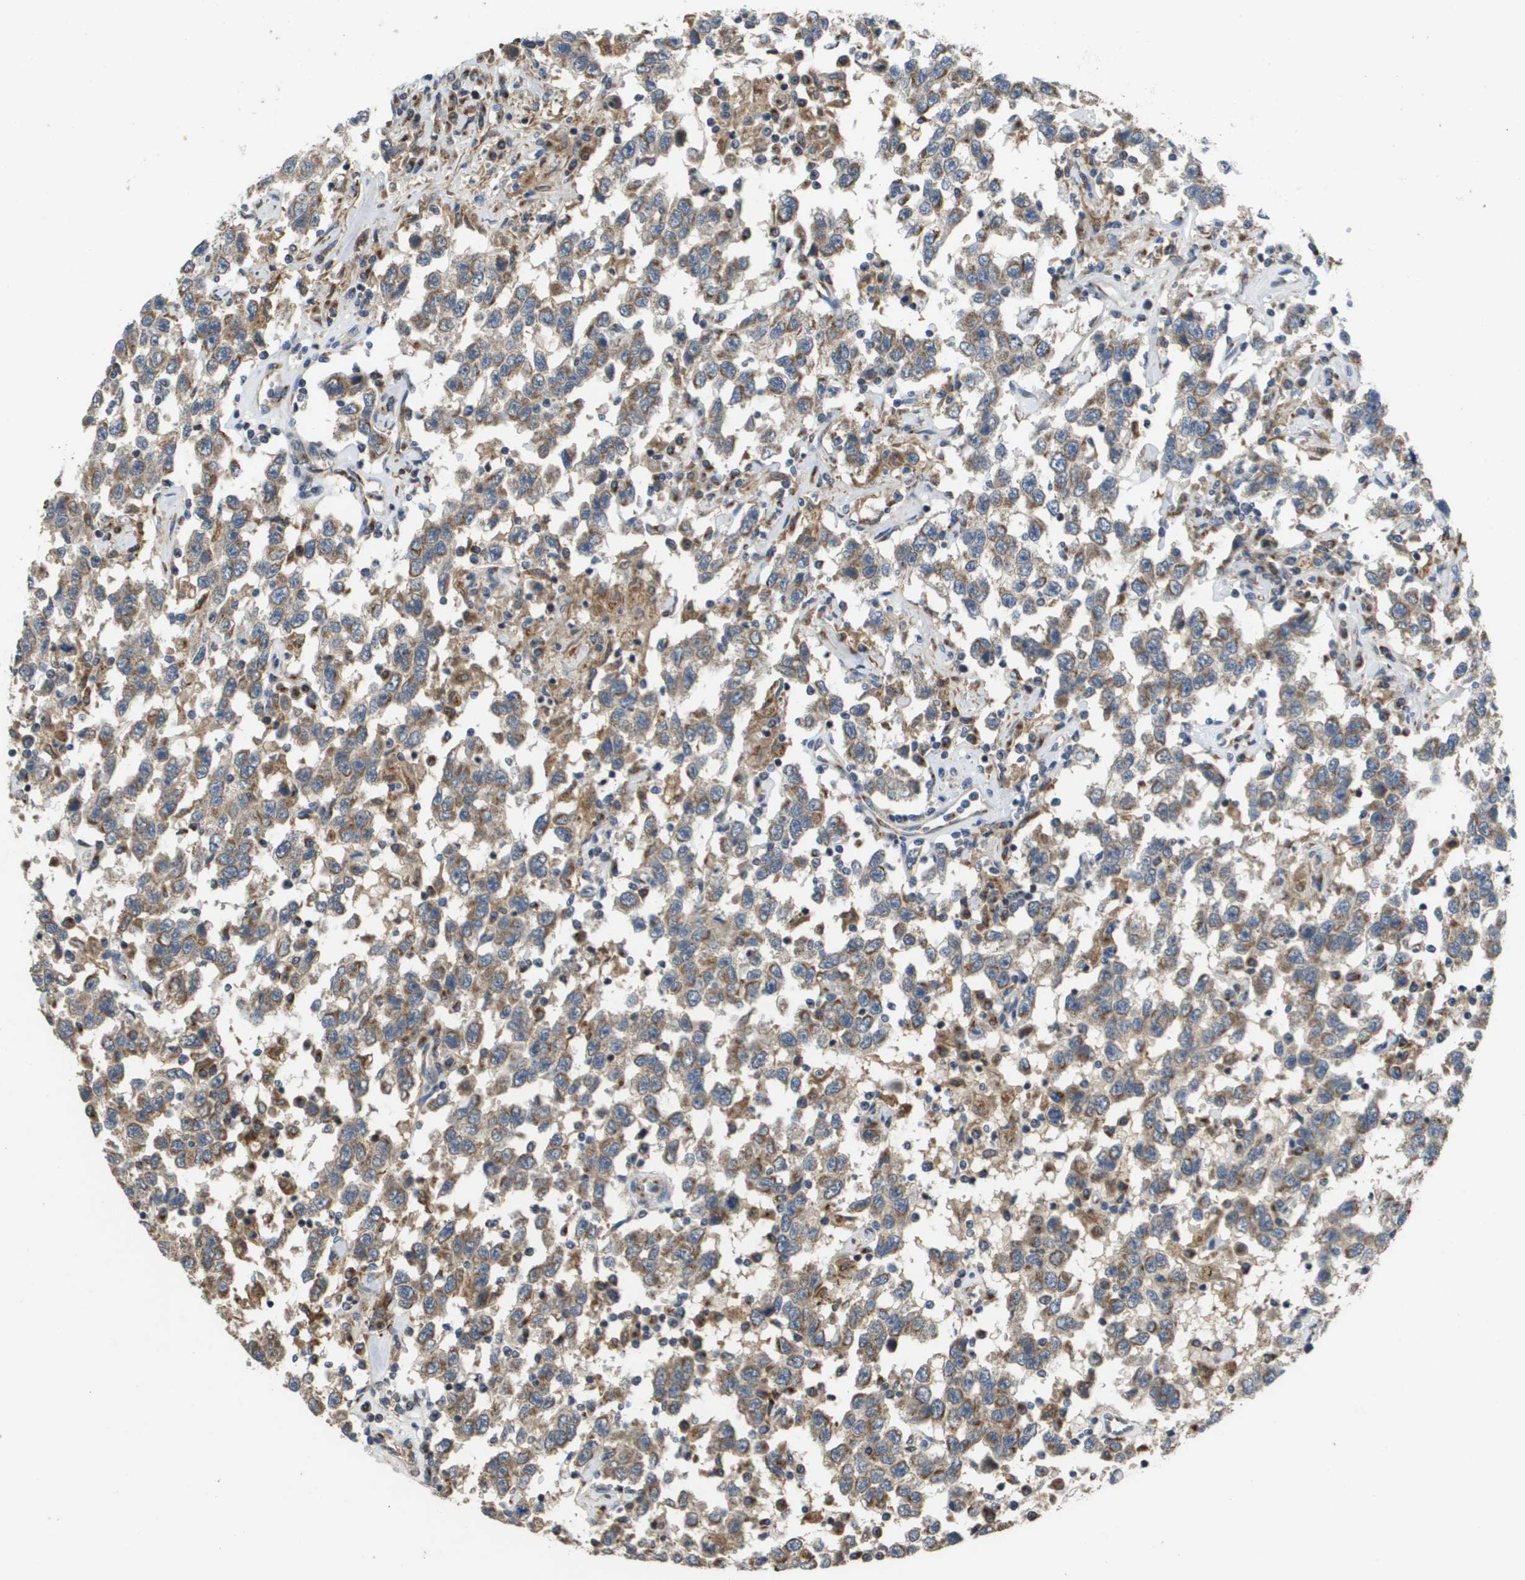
{"staining": {"intensity": "moderate", "quantity": ">75%", "location": "cytoplasmic/membranous"}, "tissue": "testis cancer", "cell_type": "Tumor cells", "image_type": "cancer", "snomed": [{"axis": "morphology", "description": "Seminoma, NOS"}, {"axis": "topography", "description": "Testis"}], "caption": "A histopathology image showing moderate cytoplasmic/membranous positivity in about >75% of tumor cells in seminoma (testis), as visualized by brown immunohistochemical staining.", "gene": "PCK1", "patient": {"sex": "male", "age": 41}}